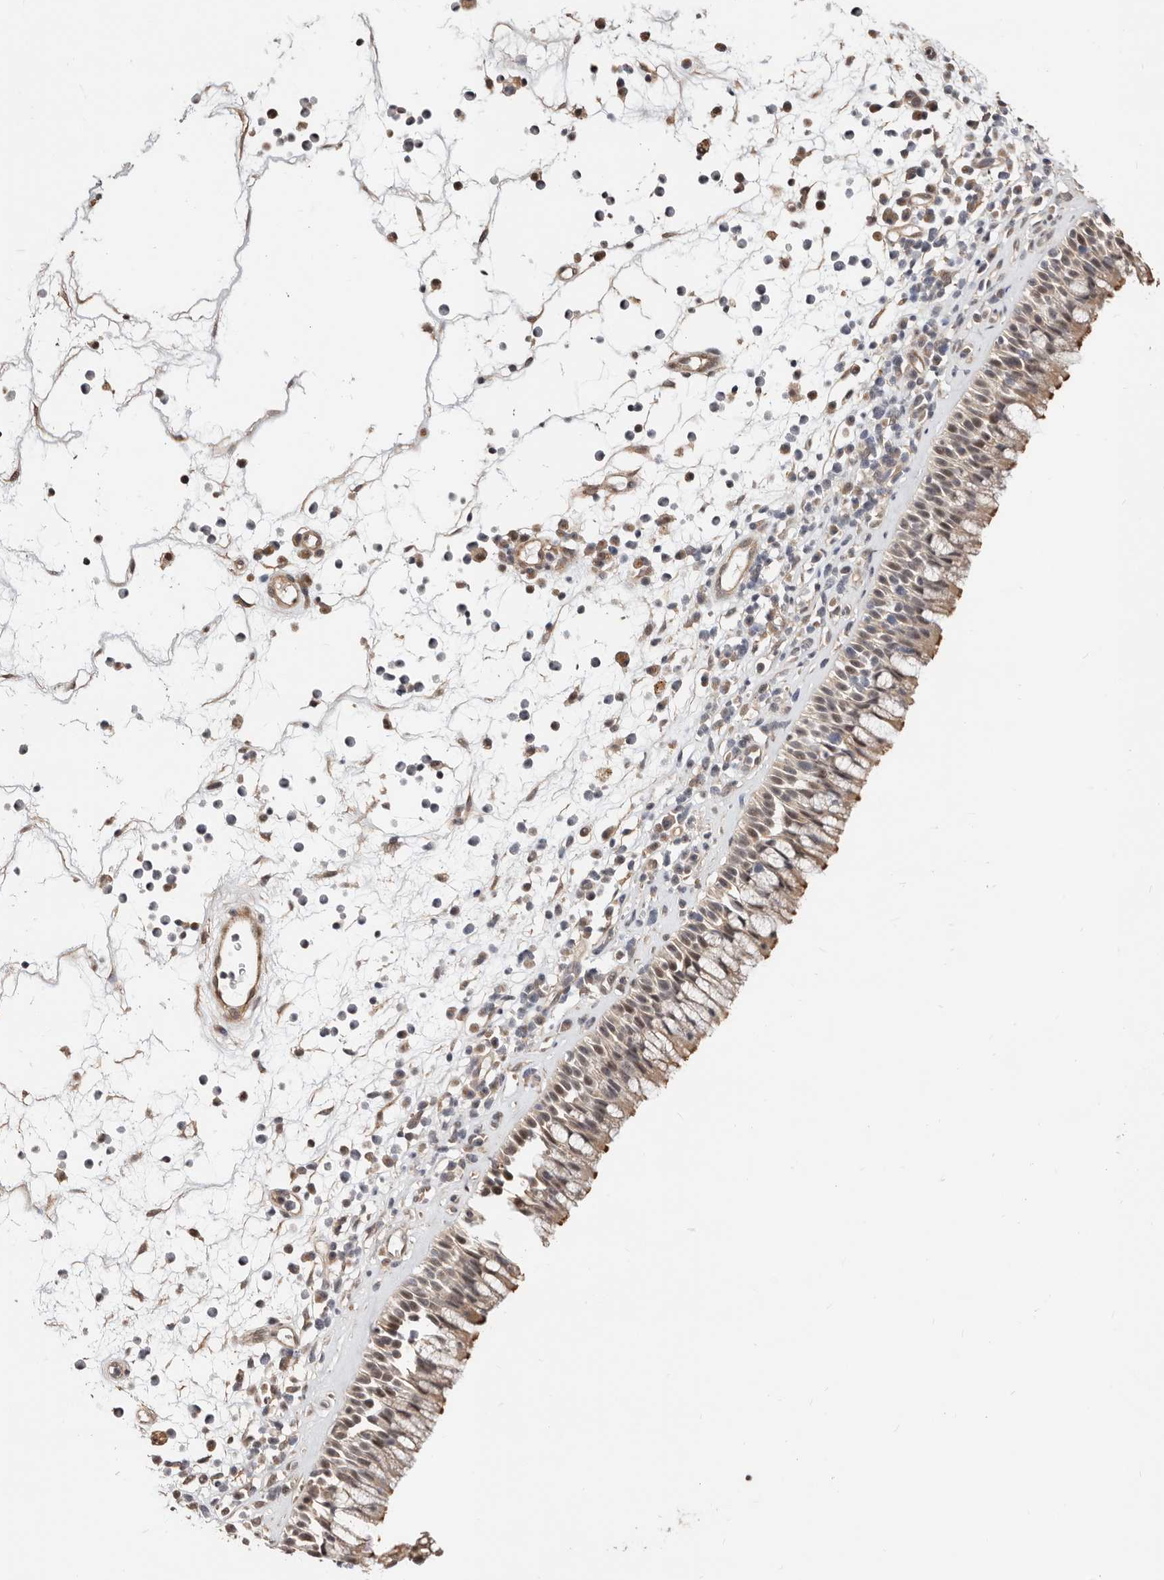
{"staining": {"intensity": "moderate", "quantity": ">75%", "location": "cytoplasmic/membranous,nuclear"}, "tissue": "nasopharynx", "cell_type": "Respiratory epithelial cells", "image_type": "normal", "snomed": [{"axis": "morphology", "description": "Normal tissue, NOS"}, {"axis": "morphology", "description": "Inflammation, NOS"}, {"axis": "morphology", "description": "Malignant melanoma, Metastatic site"}, {"axis": "topography", "description": "Nasopharynx"}], "caption": "Immunohistochemical staining of unremarkable nasopharynx reveals moderate cytoplasmic/membranous,nuclear protein expression in about >75% of respiratory epithelial cells.", "gene": "TRIP13", "patient": {"sex": "male", "age": 70}}